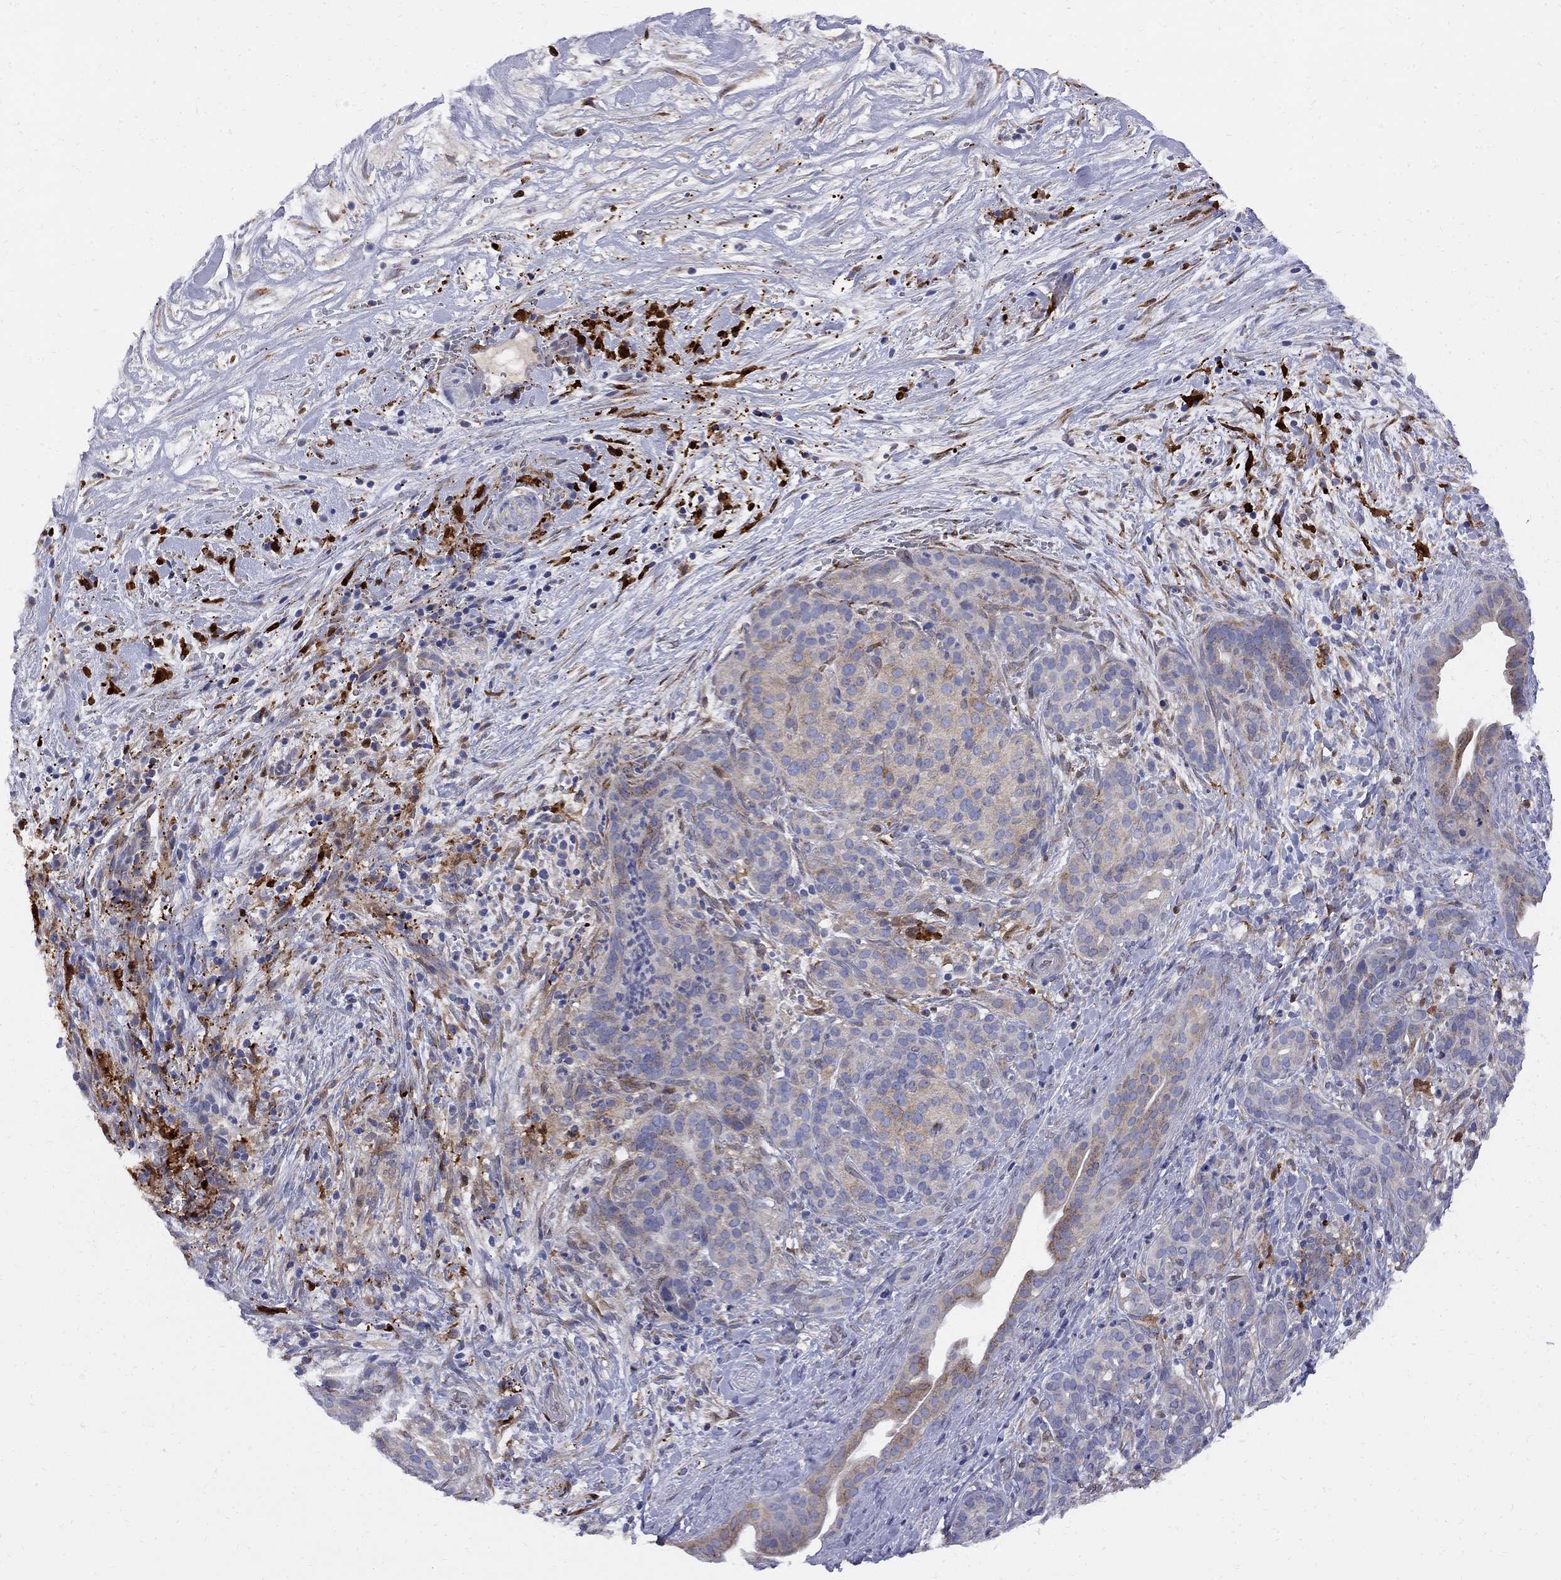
{"staining": {"intensity": "weak", "quantity": "<25%", "location": "cytoplasmic/membranous"}, "tissue": "pancreatic cancer", "cell_type": "Tumor cells", "image_type": "cancer", "snomed": [{"axis": "morphology", "description": "Adenocarcinoma, NOS"}, {"axis": "topography", "description": "Pancreas"}], "caption": "An IHC photomicrograph of pancreatic adenocarcinoma is shown. There is no staining in tumor cells of pancreatic adenocarcinoma.", "gene": "MTHFR", "patient": {"sex": "male", "age": 44}}